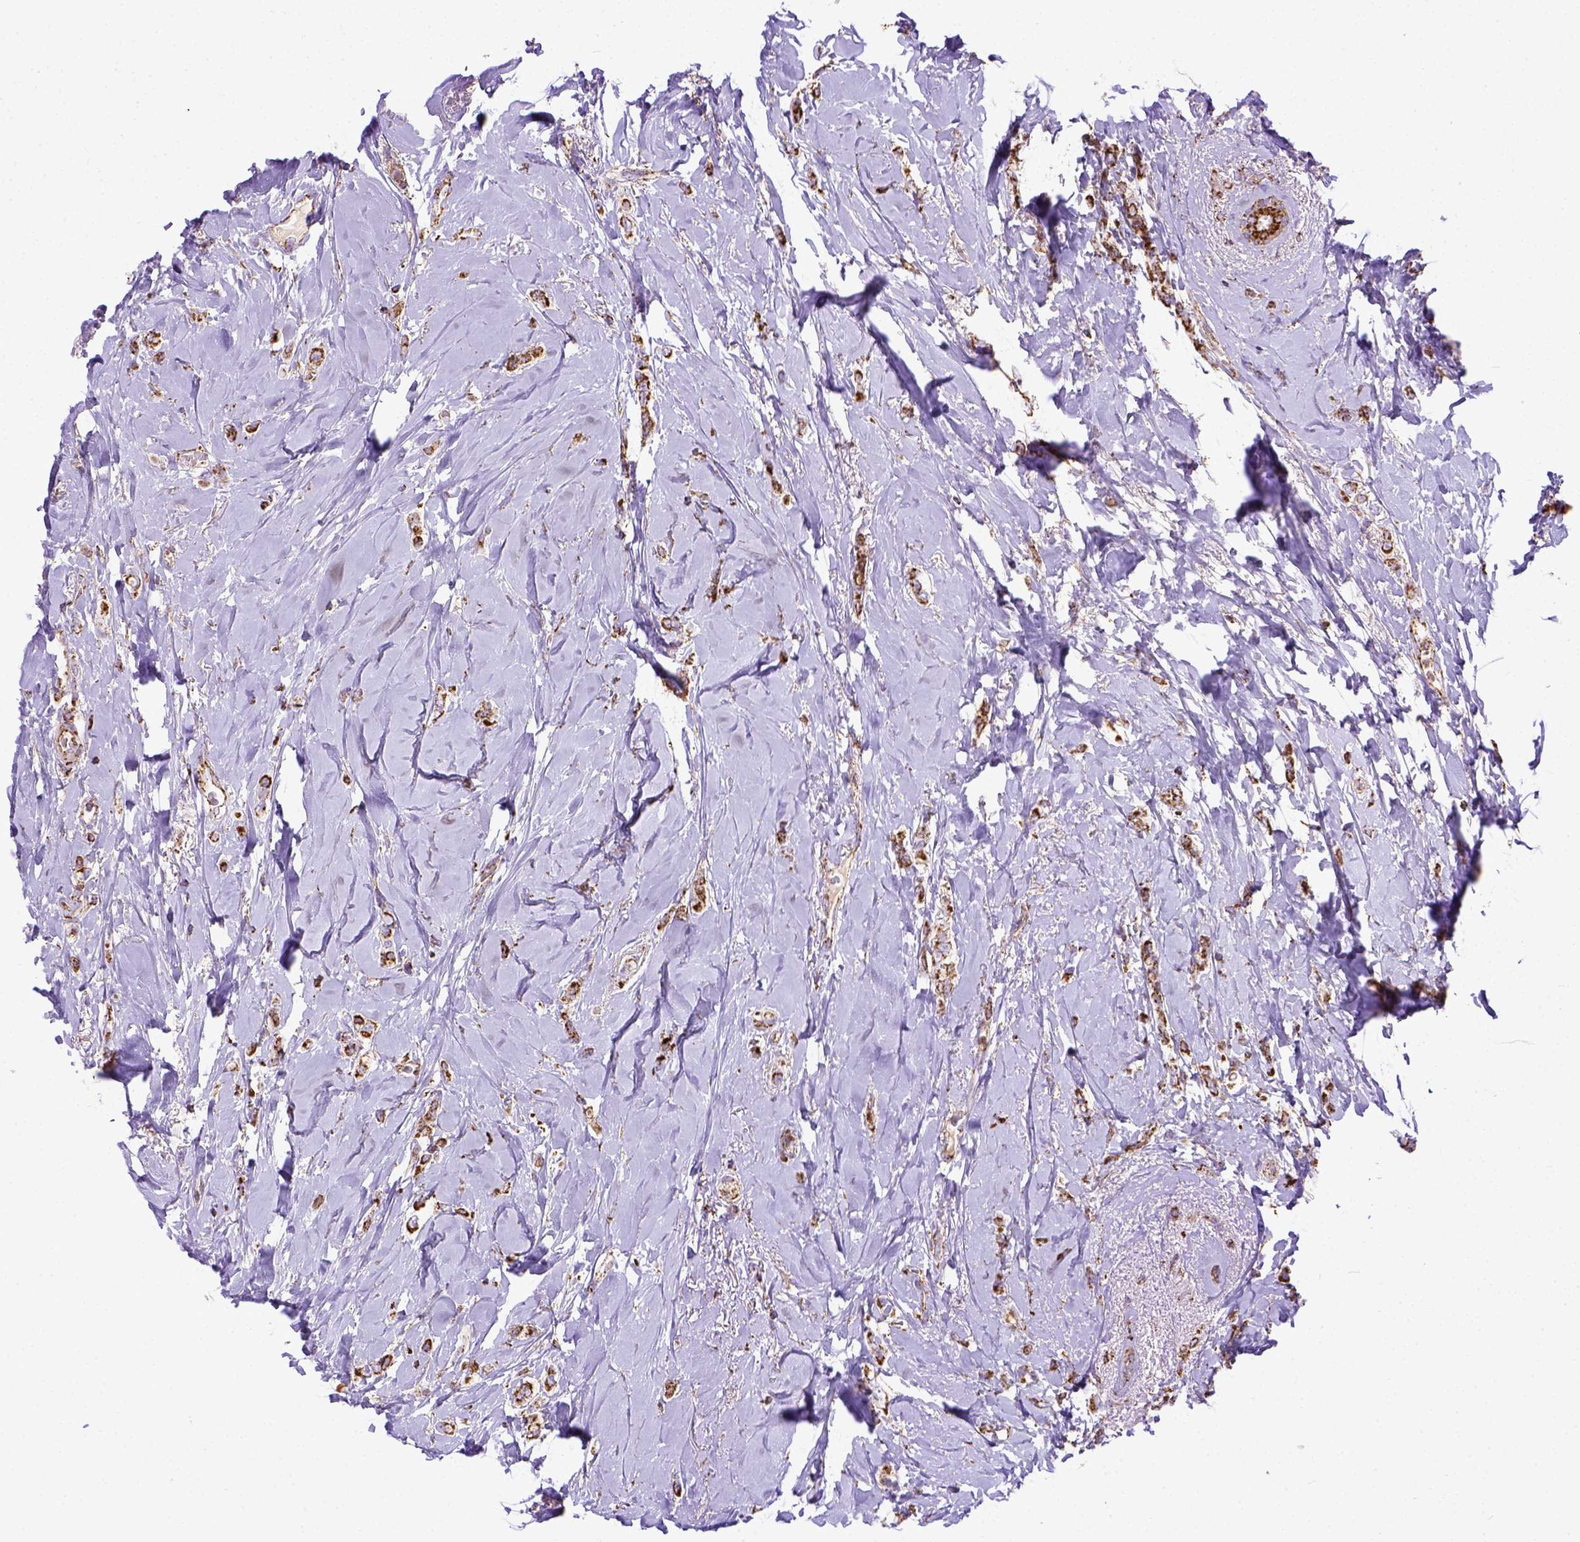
{"staining": {"intensity": "strong", "quantity": ">75%", "location": "cytoplasmic/membranous"}, "tissue": "breast cancer", "cell_type": "Tumor cells", "image_type": "cancer", "snomed": [{"axis": "morphology", "description": "Lobular carcinoma"}, {"axis": "topography", "description": "Breast"}], "caption": "Protein expression by immunohistochemistry shows strong cytoplasmic/membranous expression in about >75% of tumor cells in breast cancer (lobular carcinoma).", "gene": "MT-CO1", "patient": {"sex": "female", "age": 66}}